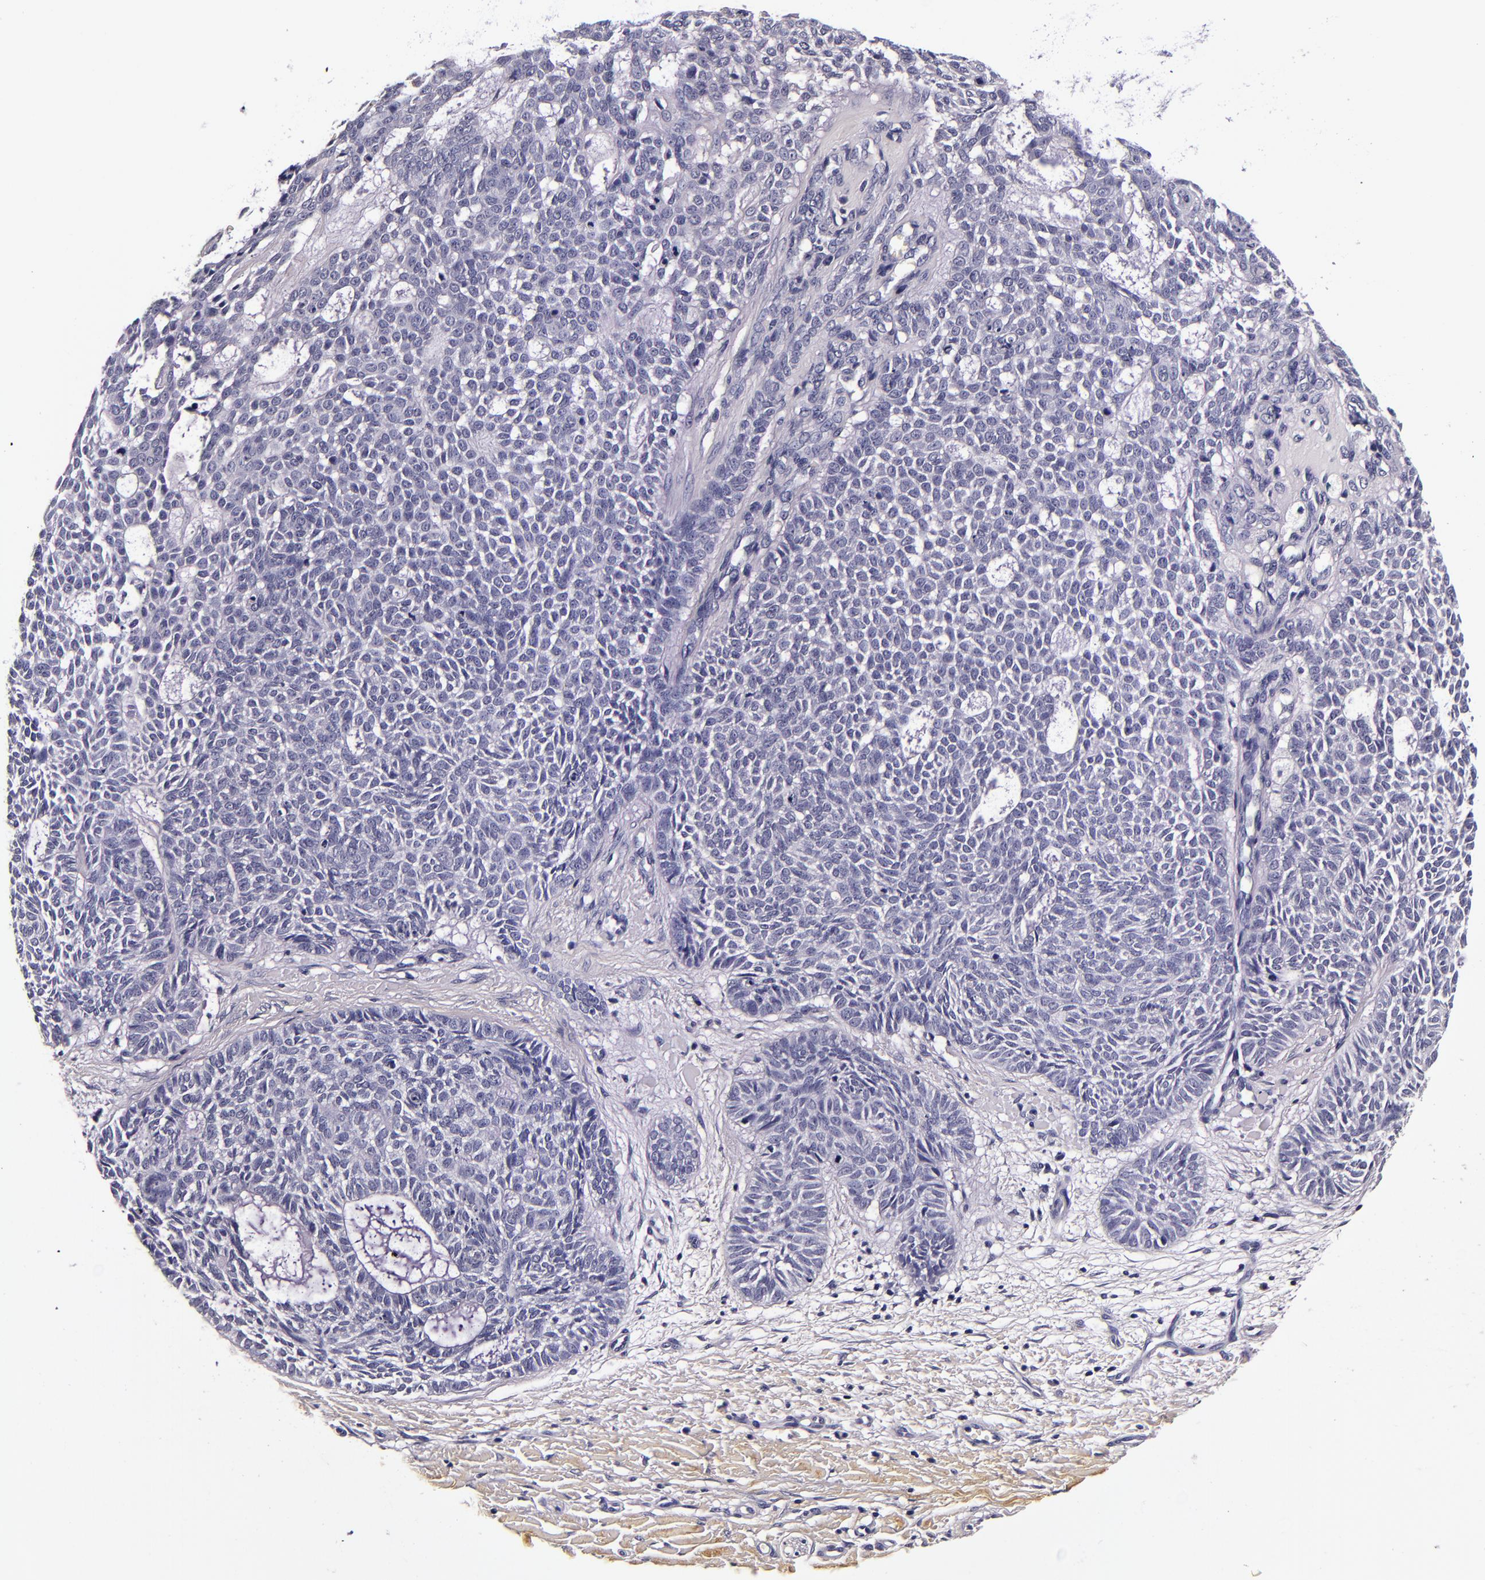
{"staining": {"intensity": "negative", "quantity": "none", "location": "none"}, "tissue": "skin cancer", "cell_type": "Tumor cells", "image_type": "cancer", "snomed": [{"axis": "morphology", "description": "Basal cell carcinoma"}, {"axis": "topography", "description": "Skin"}], "caption": "A micrograph of human basal cell carcinoma (skin) is negative for staining in tumor cells. The staining was performed using DAB to visualize the protein expression in brown, while the nuclei were stained in blue with hematoxylin (Magnification: 20x).", "gene": "FBN1", "patient": {"sex": "male", "age": 75}}